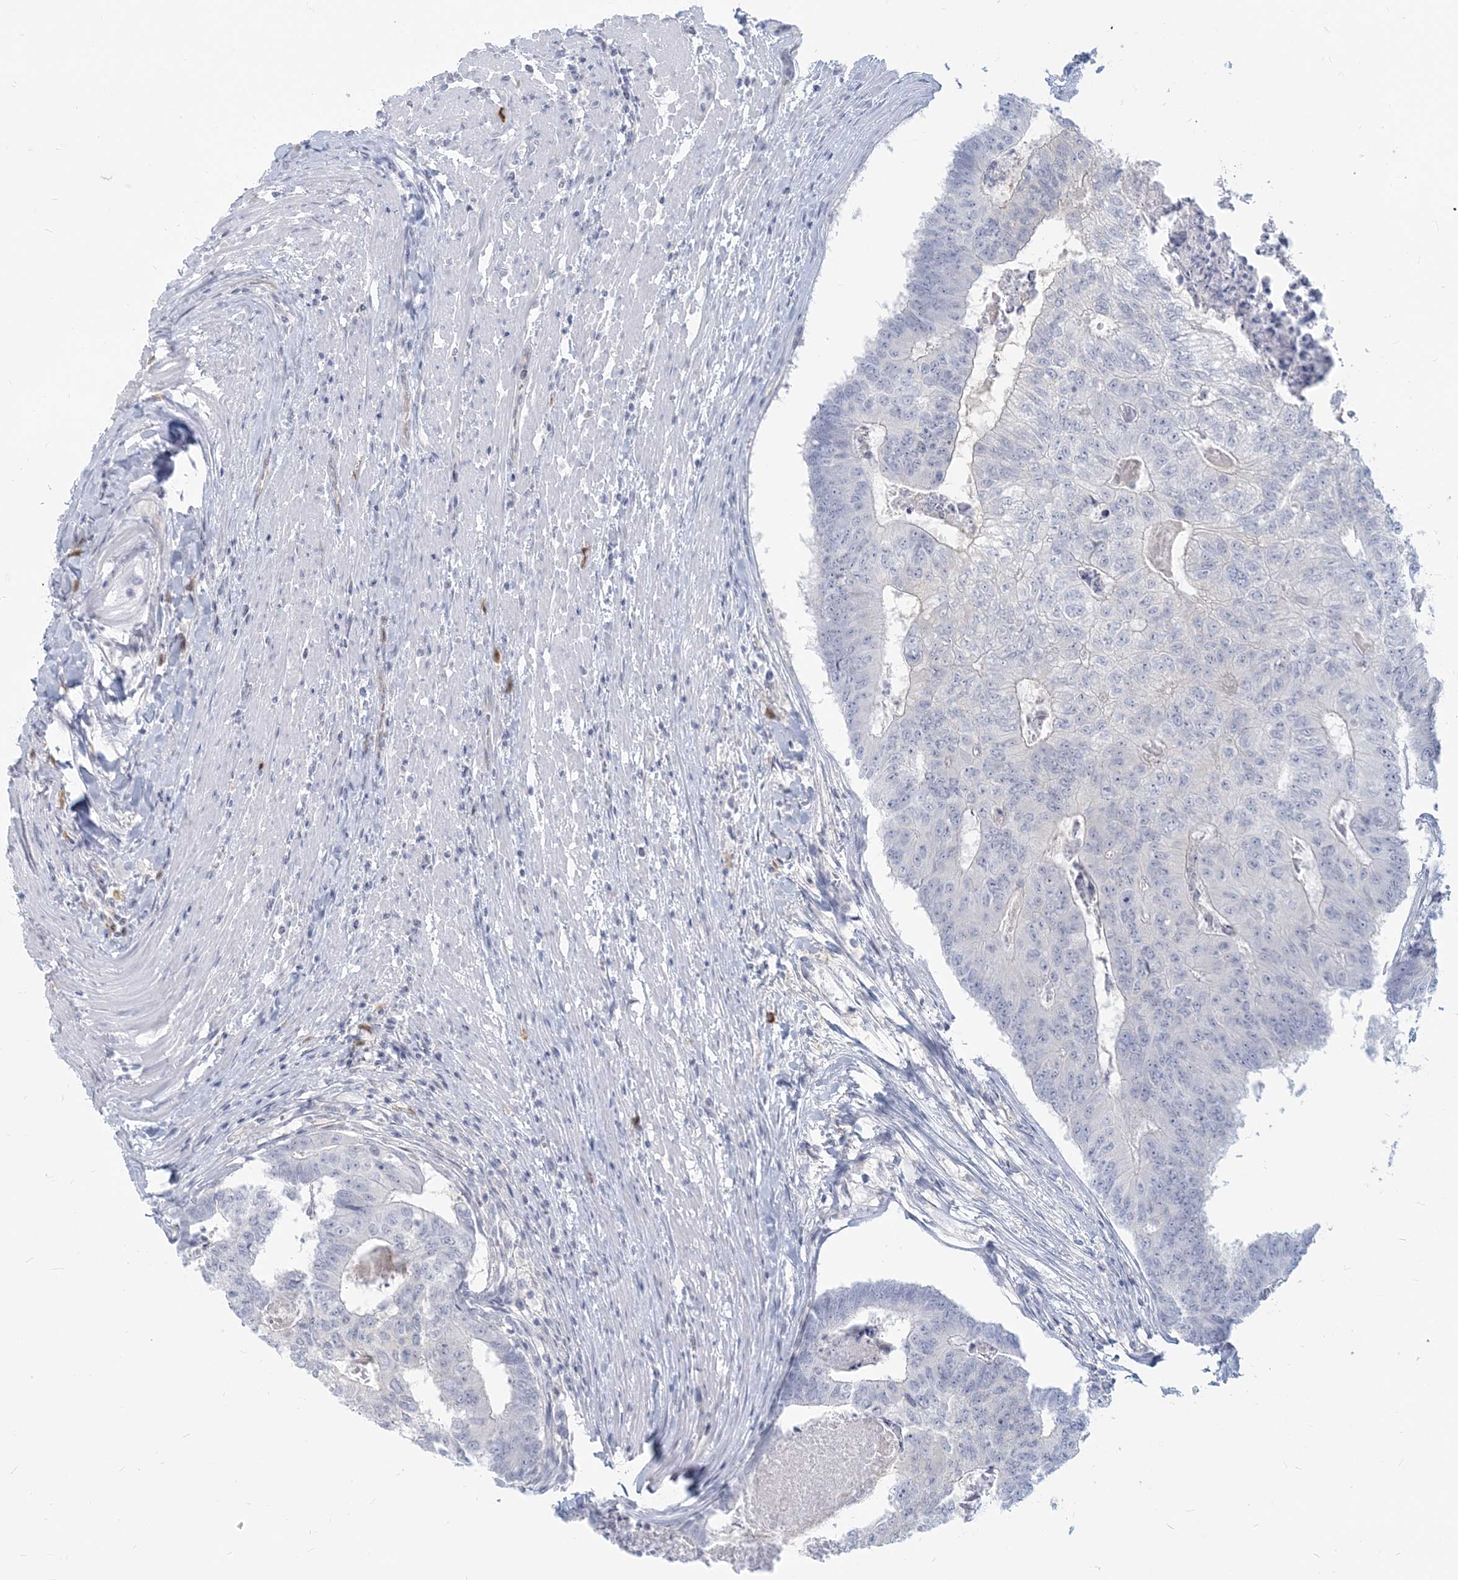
{"staining": {"intensity": "negative", "quantity": "none", "location": "none"}, "tissue": "colorectal cancer", "cell_type": "Tumor cells", "image_type": "cancer", "snomed": [{"axis": "morphology", "description": "Adenocarcinoma, NOS"}, {"axis": "topography", "description": "Colon"}], "caption": "Immunohistochemistry photomicrograph of colorectal cancer (adenocarcinoma) stained for a protein (brown), which demonstrates no positivity in tumor cells.", "gene": "GMPPA", "patient": {"sex": "female", "age": 67}}